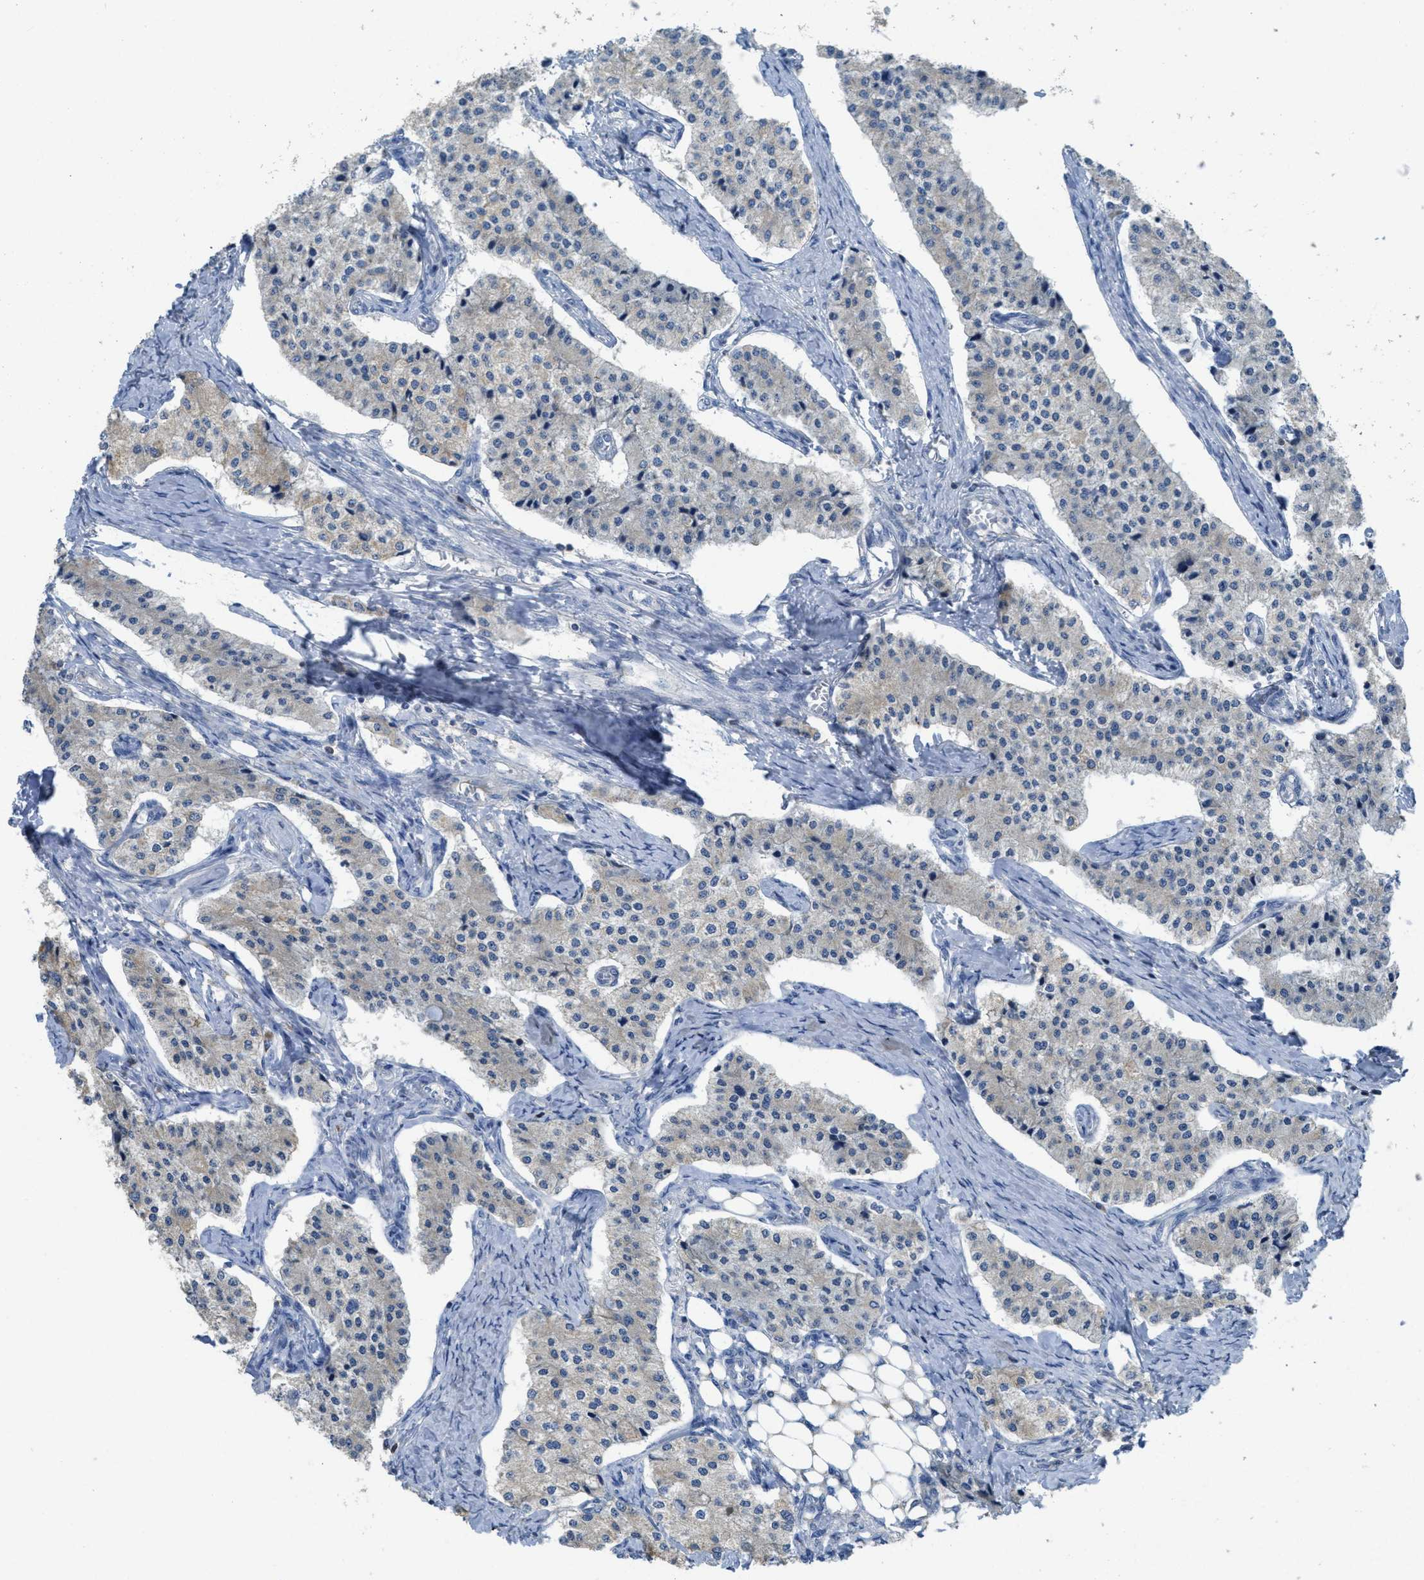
{"staining": {"intensity": "negative", "quantity": "none", "location": "none"}, "tissue": "carcinoid", "cell_type": "Tumor cells", "image_type": "cancer", "snomed": [{"axis": "morphology", "description": "Carcinoid, malignant, NOS"}, {"axis": "topography", "description": "Colon"}], "caption": "The histopathology image exhibits no staining of tumor cells in malignant carcinoid.", "gene": "SFXN2", "patient": {"sex": "female", "age": 52}}